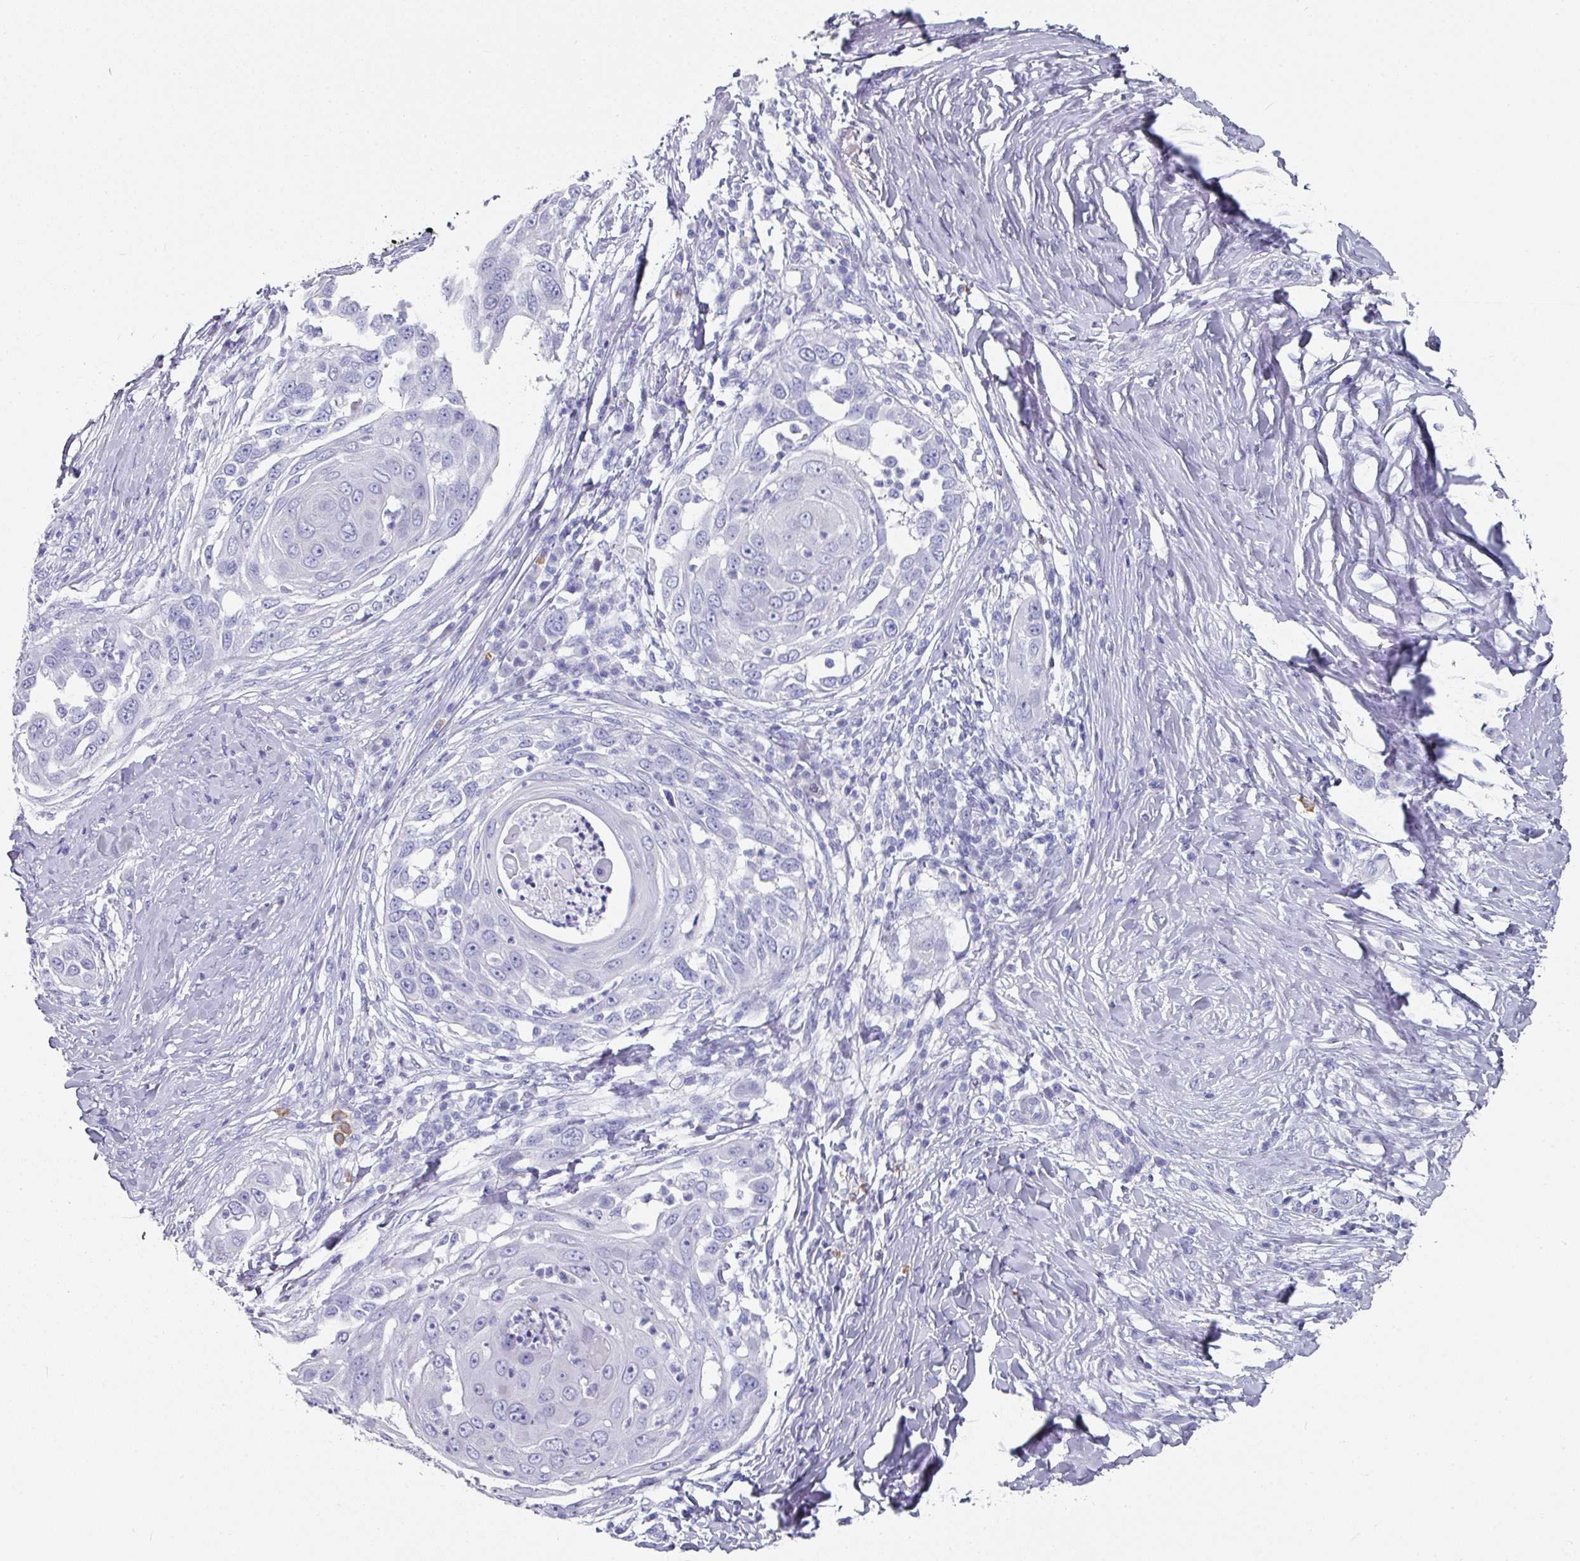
{"staining": {"intensity": "negative", "quantity": "none", "location": "none"}, "tissue": "skin cancer", "cell_type": "Tumor cells", "image_type": "cancer", "snomed": [{"axis": "morphology", "description": "Squamous cell carcinoma, NOS"}, {"axis": "topography", "description": "Skin"}], "caption": "Human skin cancer (squamous cell carcinoma) stained for a protein using IHC exhibits no expression in tumor cells.", "gene": "SETBP1", "patient": {"sex": "female", "age": 44}}